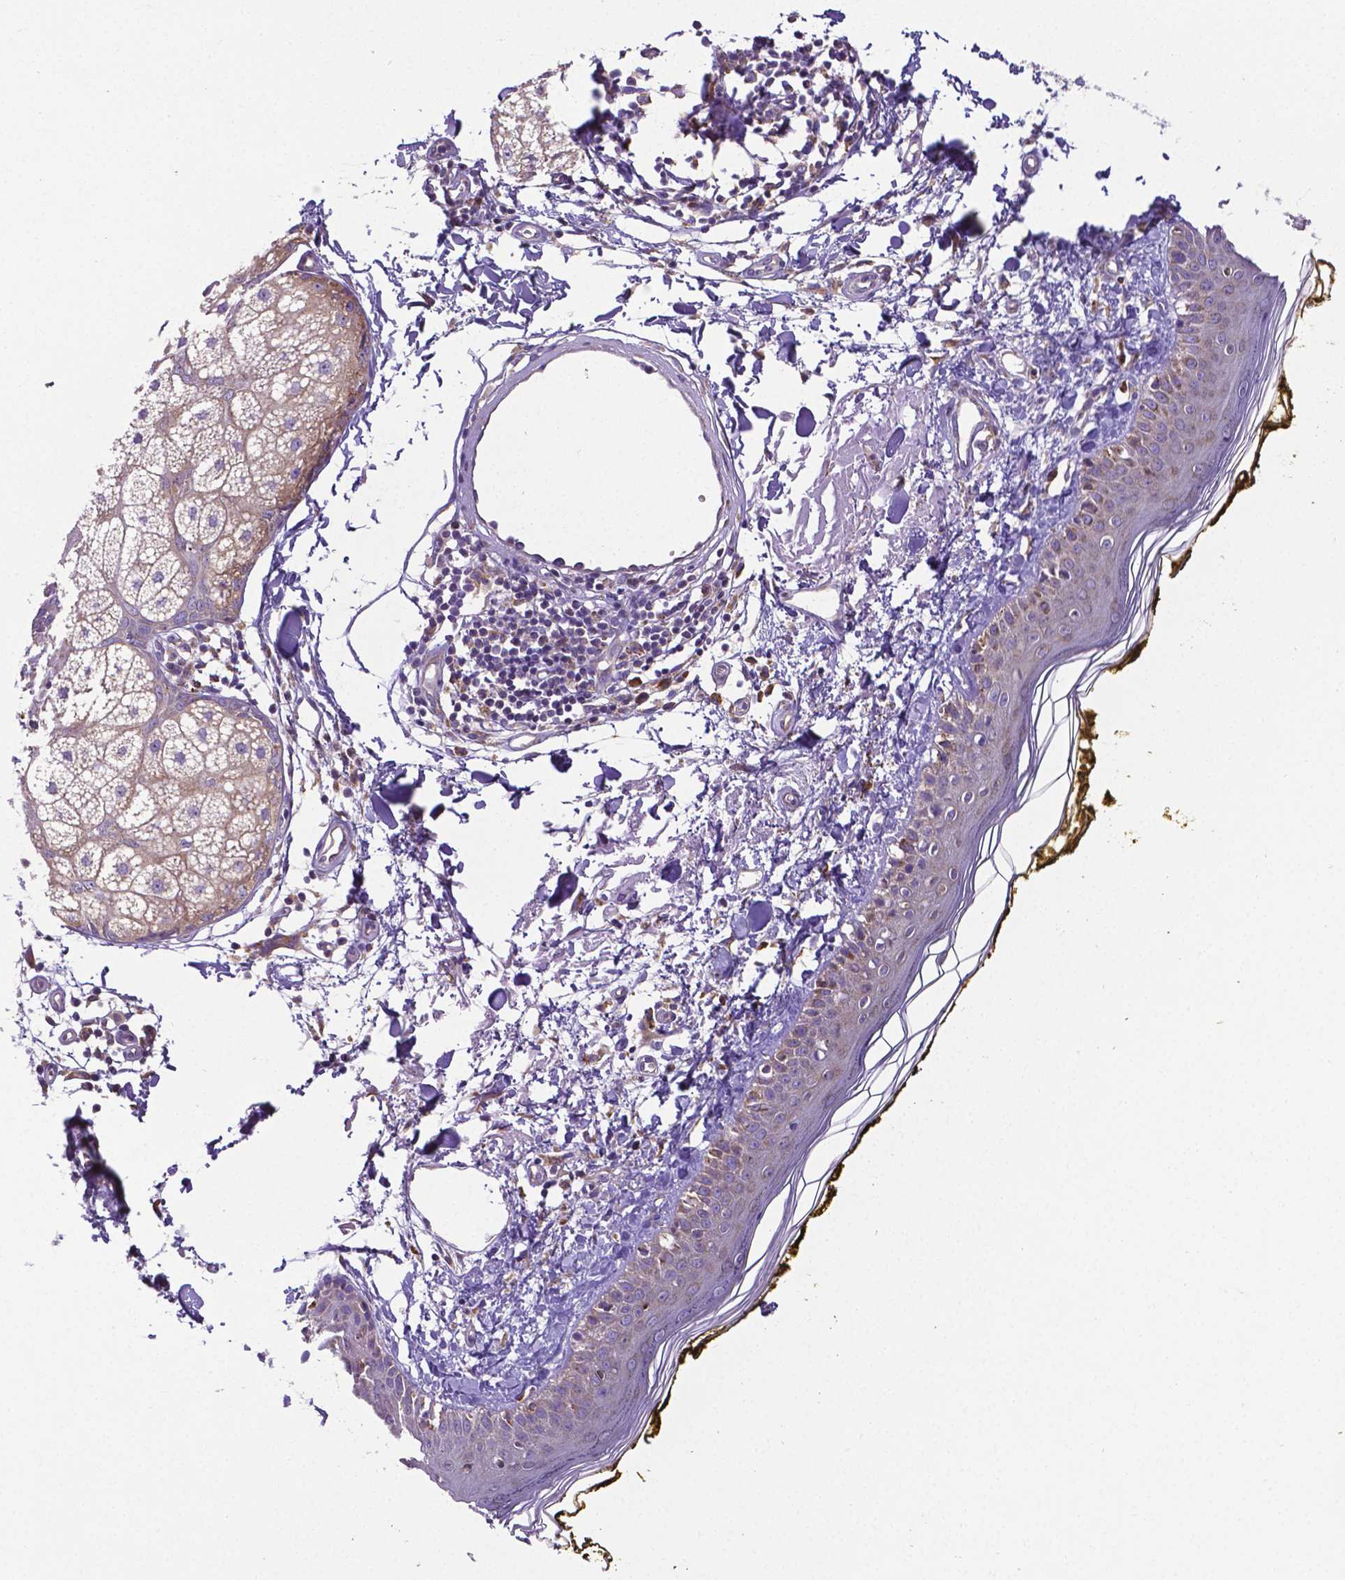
{"staining": {"intensity": "moderate", "quantity": "<25%", "location": "cytoplasmic/membranous"}, "tissue": "skin", "cell_type": "Fibroblasts", "image_type": "normal", "snomed": [{"axis": "morphology", "description": "Normal tissue, NOS"}, {"axis": "topography", "description": "Skin"}], "caption": "Immunohistochemistry (IHC) (DAB) staining of unremarkable skin demonstrates moderate cytoplasmic/membranous protein staining in about <25% of fibroblasts.", "gene": "MTDH", "patient": {"sex": "male", "age": 76}}